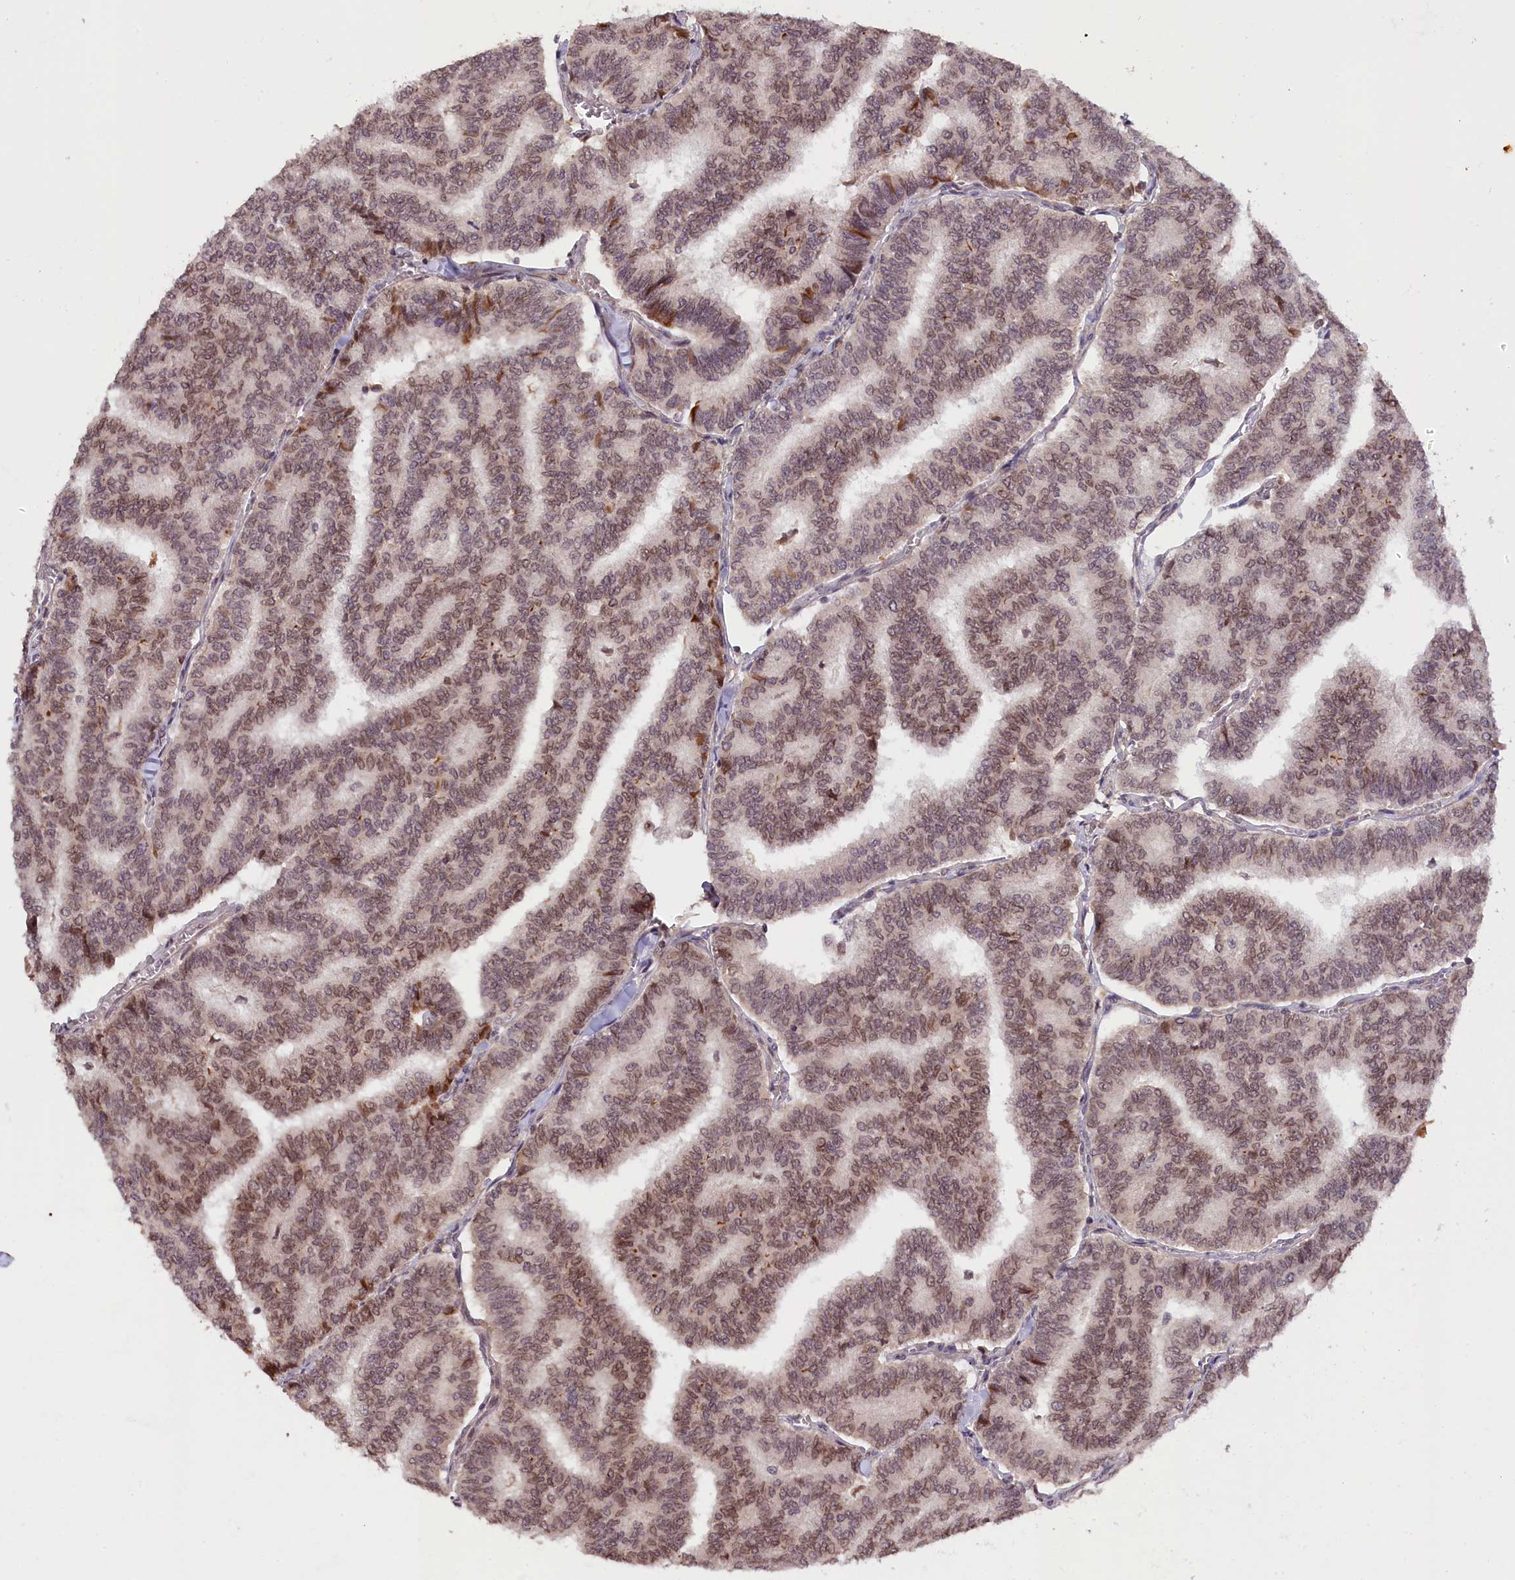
{"staining": {"intensity": "moderate", "quantity": ">75%", "location": "nuclear"}, "tissue": "thyroid cancer", "cell_type": "Tumor cells", "image_type": "cancer", "snomed": [{"axis": "morphology", "description": "Papillary adenocarcinoma, NOS"}, {"axis": "topography", "description": "Thyroid gland"}], "caption": "Thyroid cancer (papillary adenocarcinoma) stained with DAB (3,3'-diaminobenzidine) immunohistochemistry demonstrates medium levels of moderate nuclear positivity in about >75% of tumor cells. The staining was performed using DAB, with brown indicating positive protein expression. Nuclei are stained blue with hematoxylin.", "gene": "ZNF480", "patient": {"sex": "female", "age": 35}}